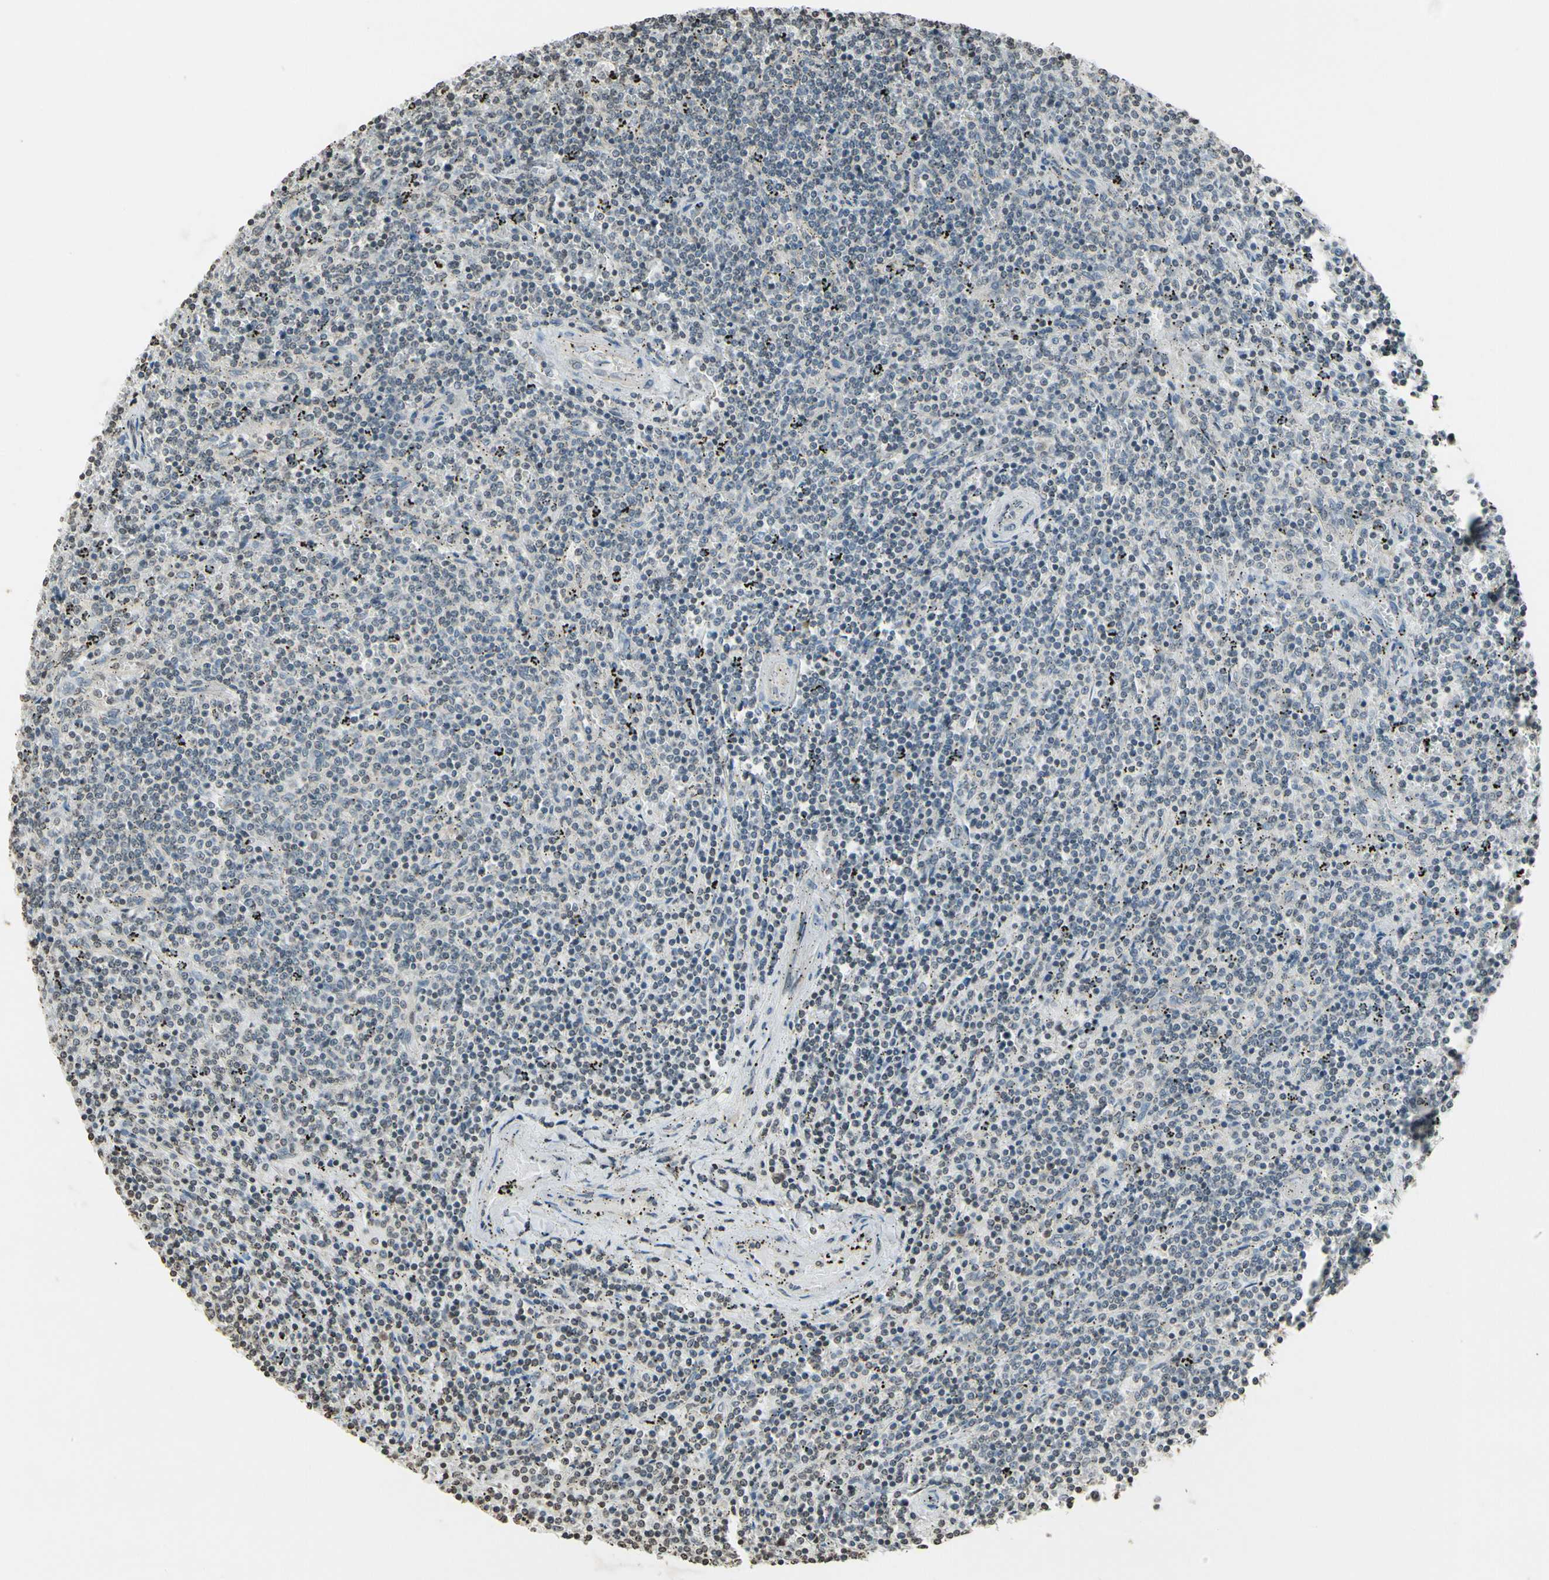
{"staining": {"intensity": "negative", "quantity": "none", "location": "none"}, "tissue": "lymphoma", "cell_type": "Tumor cells", "image_type": "cancer", "snomed": [{"axis": "morphology", "description": "Malignant lymphoma, non-Hodgkin's type, Low grade"}, {"axis": "topography", "description": "Spleen"}], "caption": "A micrograph of lymphoma stained for a protein demonstrates no brown staining in tumor cells.", "gene": "CLDN11", "patient": {"sex": "female", "age": 50}}